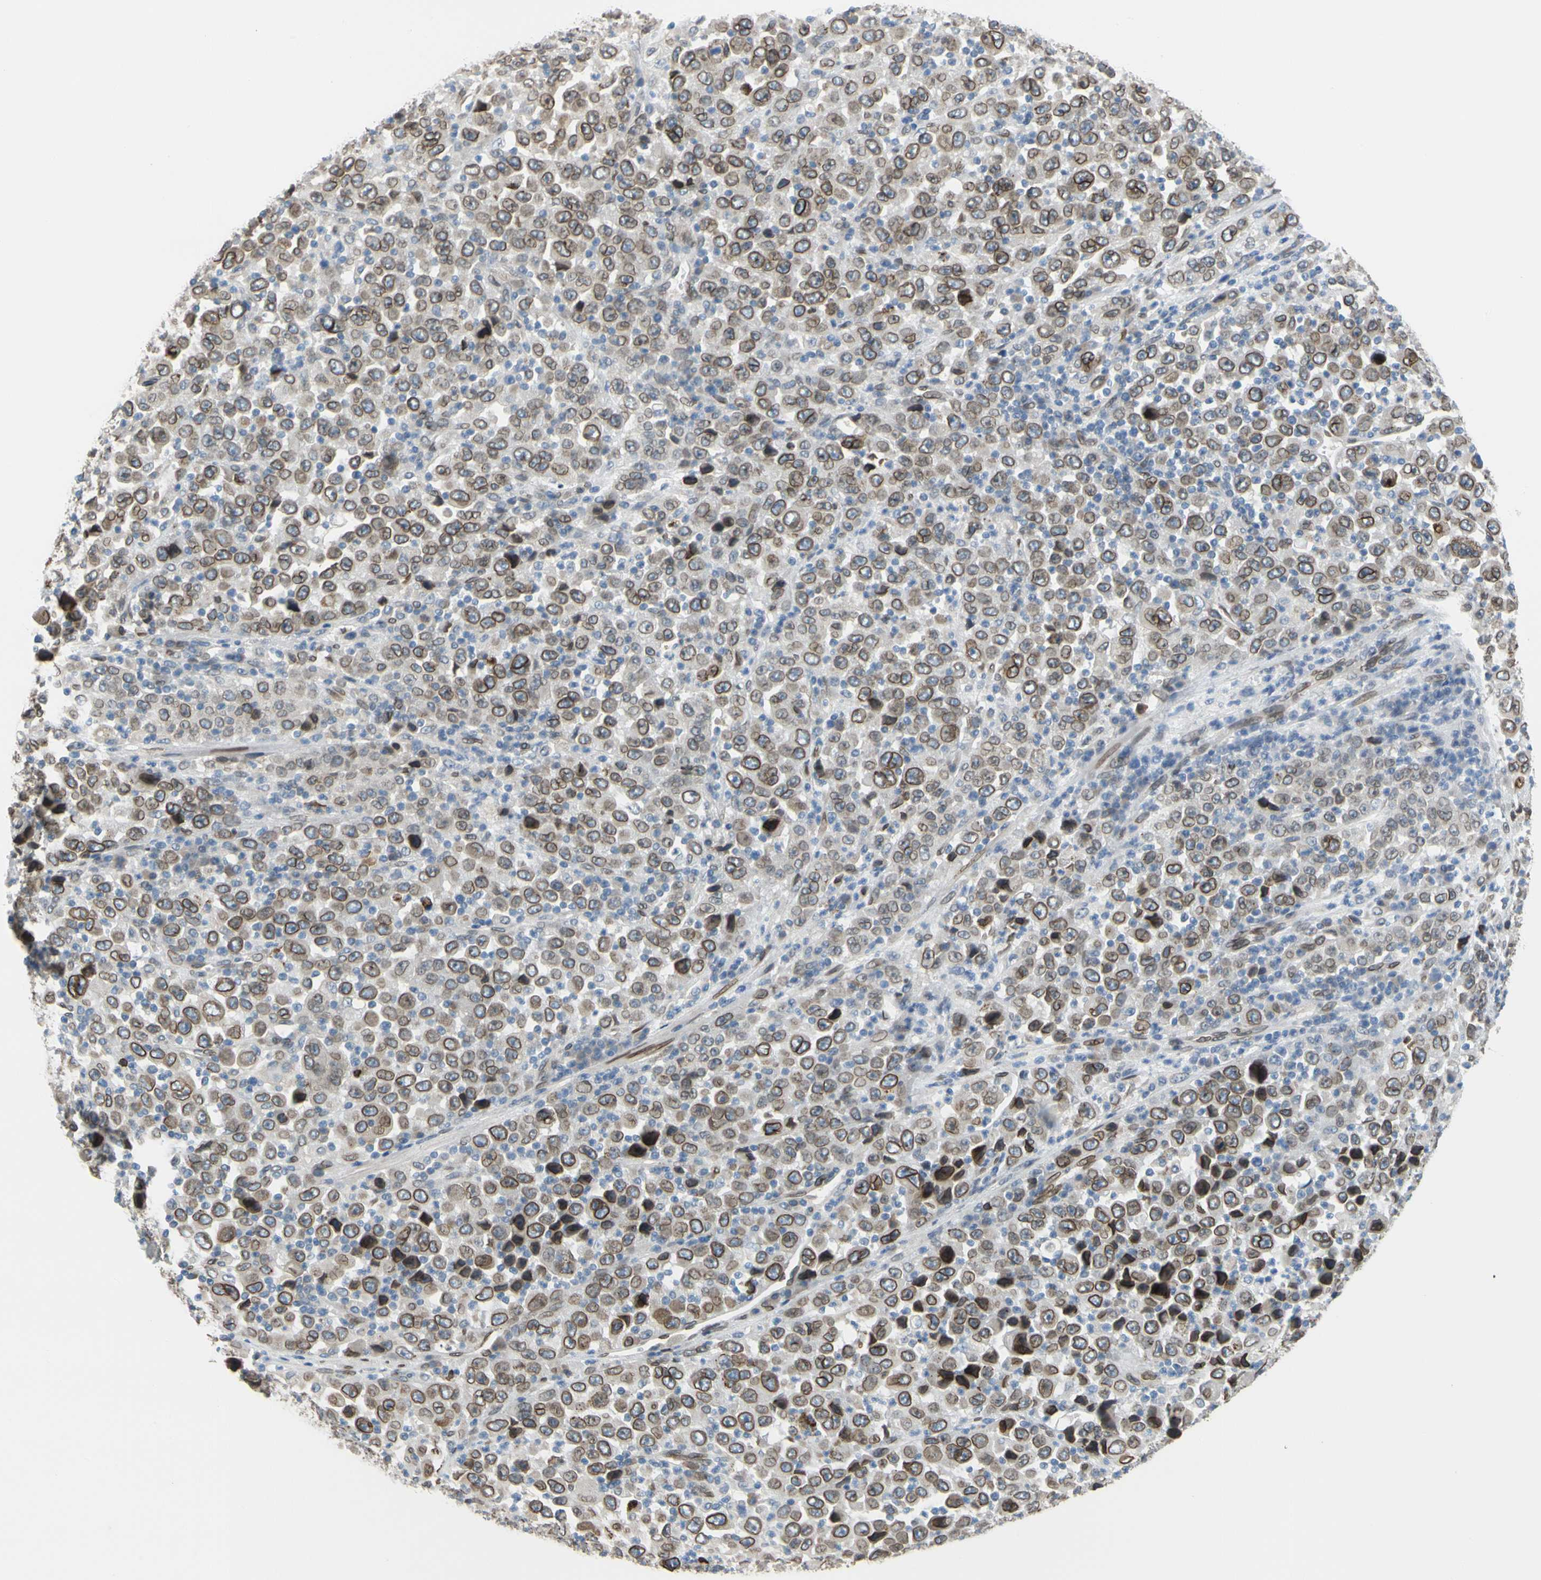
{"staining": {"intensity": "moderate", "quantity": ">75%", "location": "cytoplasmic/membranous,nuclear"}, "tissue": "stomach cancer", "cell_type": "Tumor cells", "image_type": "cancer", "snomed": [{"axis": "morphology", "description": "Normal tissue, NOS"}, {"axis": "morphology", "description": "Adenocarcinoma, NOS"}, {"axis": "topography", "description": "Stomach, upper"}, {"axis": "topography", "description": "Stomach"}], "caption": "Protein expression analysis of stomach cancer exhibits moderate cytoplasmic/membranous and nuclear positivity in about >75% of tumor cells. (Stains: DAB in brown, nuclei in blue, Microscopy: brightfield microscopy at high magnification).", "gene": "SUN1", "patient": {"sex": "male", "age": 59}}